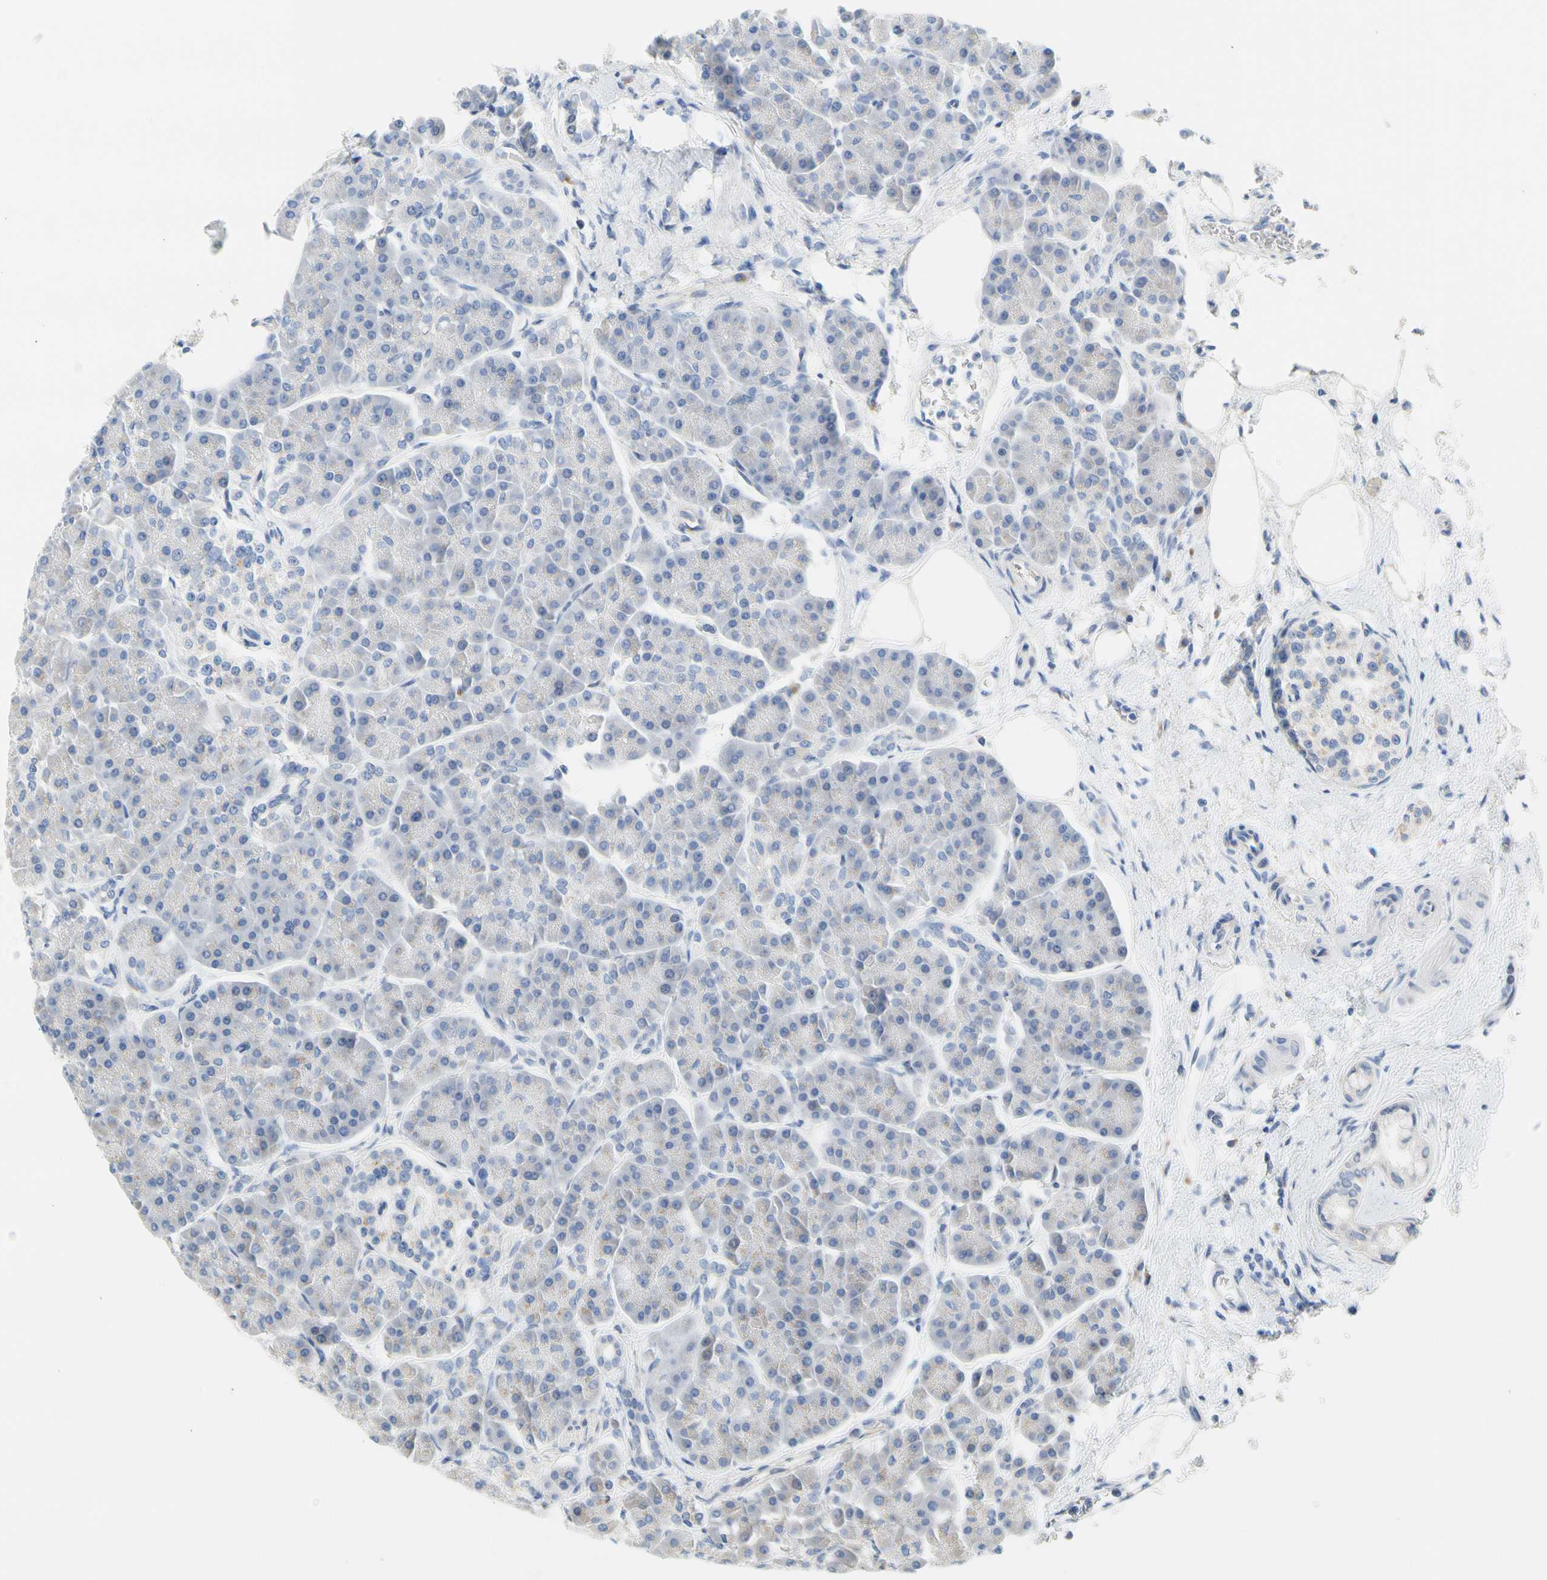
{"staining": {"intensity": "weak", "quantity": "<25%", "location": "cytoplasmic/membranous"}, "tissue": "pancreas", "cell_type": "Exocrine glandular cells", "image_type": "normal", "snomed": [{"axis": "morphology", "description": "Normal tissue, NOS"}, {"axis": "topography", "description": "Pancreas"}], "caption": "Protein analysis of unremarkable pancreas displays no significant staining in exocrine glandular cells. (DAB IHC with hematoxylin counter stain).", "gene": "ZNF236", "patient": {"sex": "female", "age": 70}}